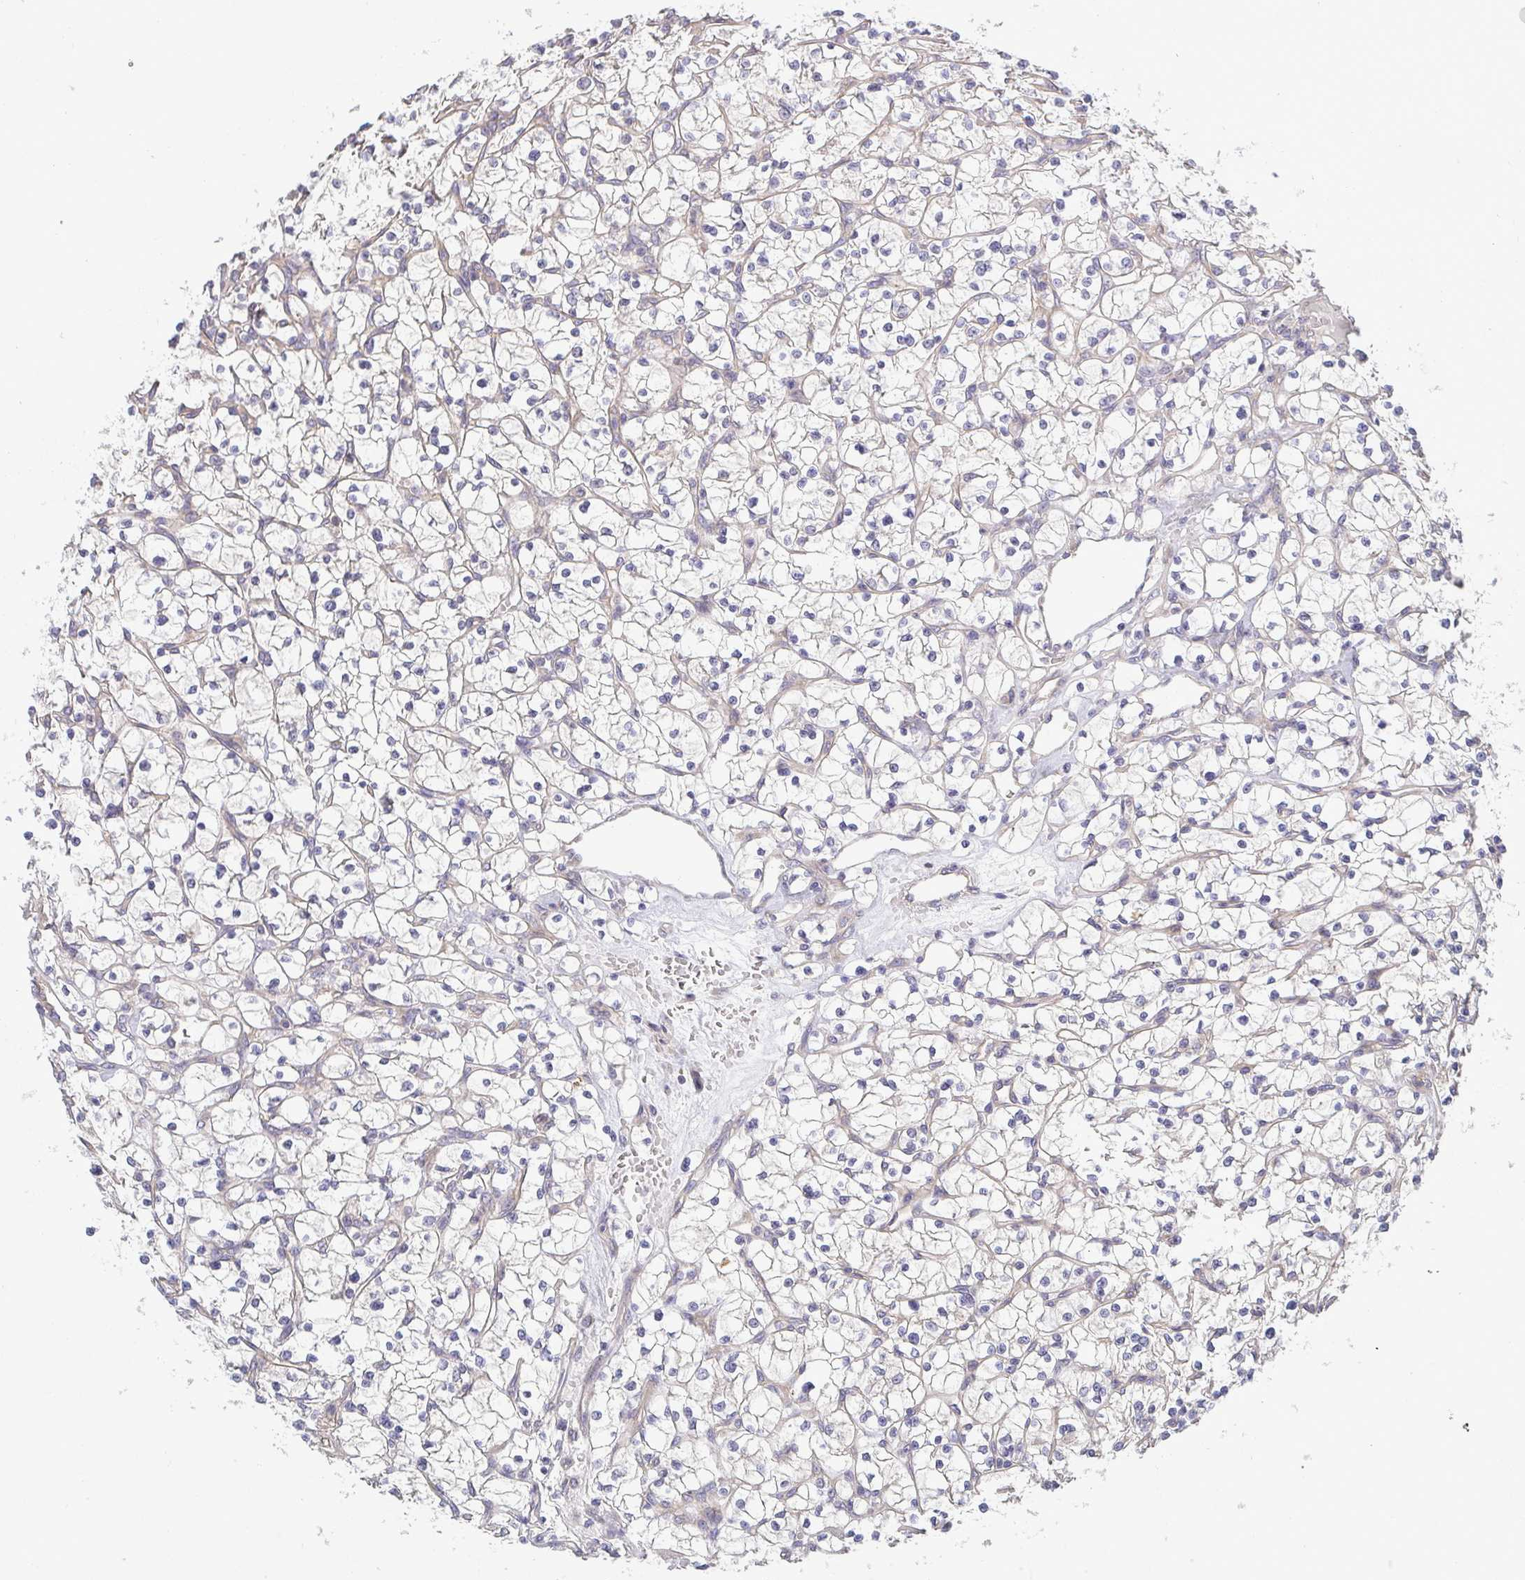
{"staining": {"intensity": "negative", "quantity": "none", "location": "none"}, "tissue": "renal cancer", "cell_type": "Tumor cells", "image_type": "cancer", "snomed": [{"axis": "morphology", "description": "Adenocarcinoma, NOS"}, {"axis": "topography", "description": "Kidney"}], "caption": "High power microscopy image of an immunohistochemistry (IHC) photomicrograph of adenocarcinoma (renal), revealing no significant staining in tumor cells. The staining was performed using DAB (3,3'-diaminobenzidine) to visualize the protein expression in brown, while the nuclei were stained in blue with hematoxylin (Magnification: 20x).", "gene": "LMF2", "patient": {"sex": "female", "age": 64}}